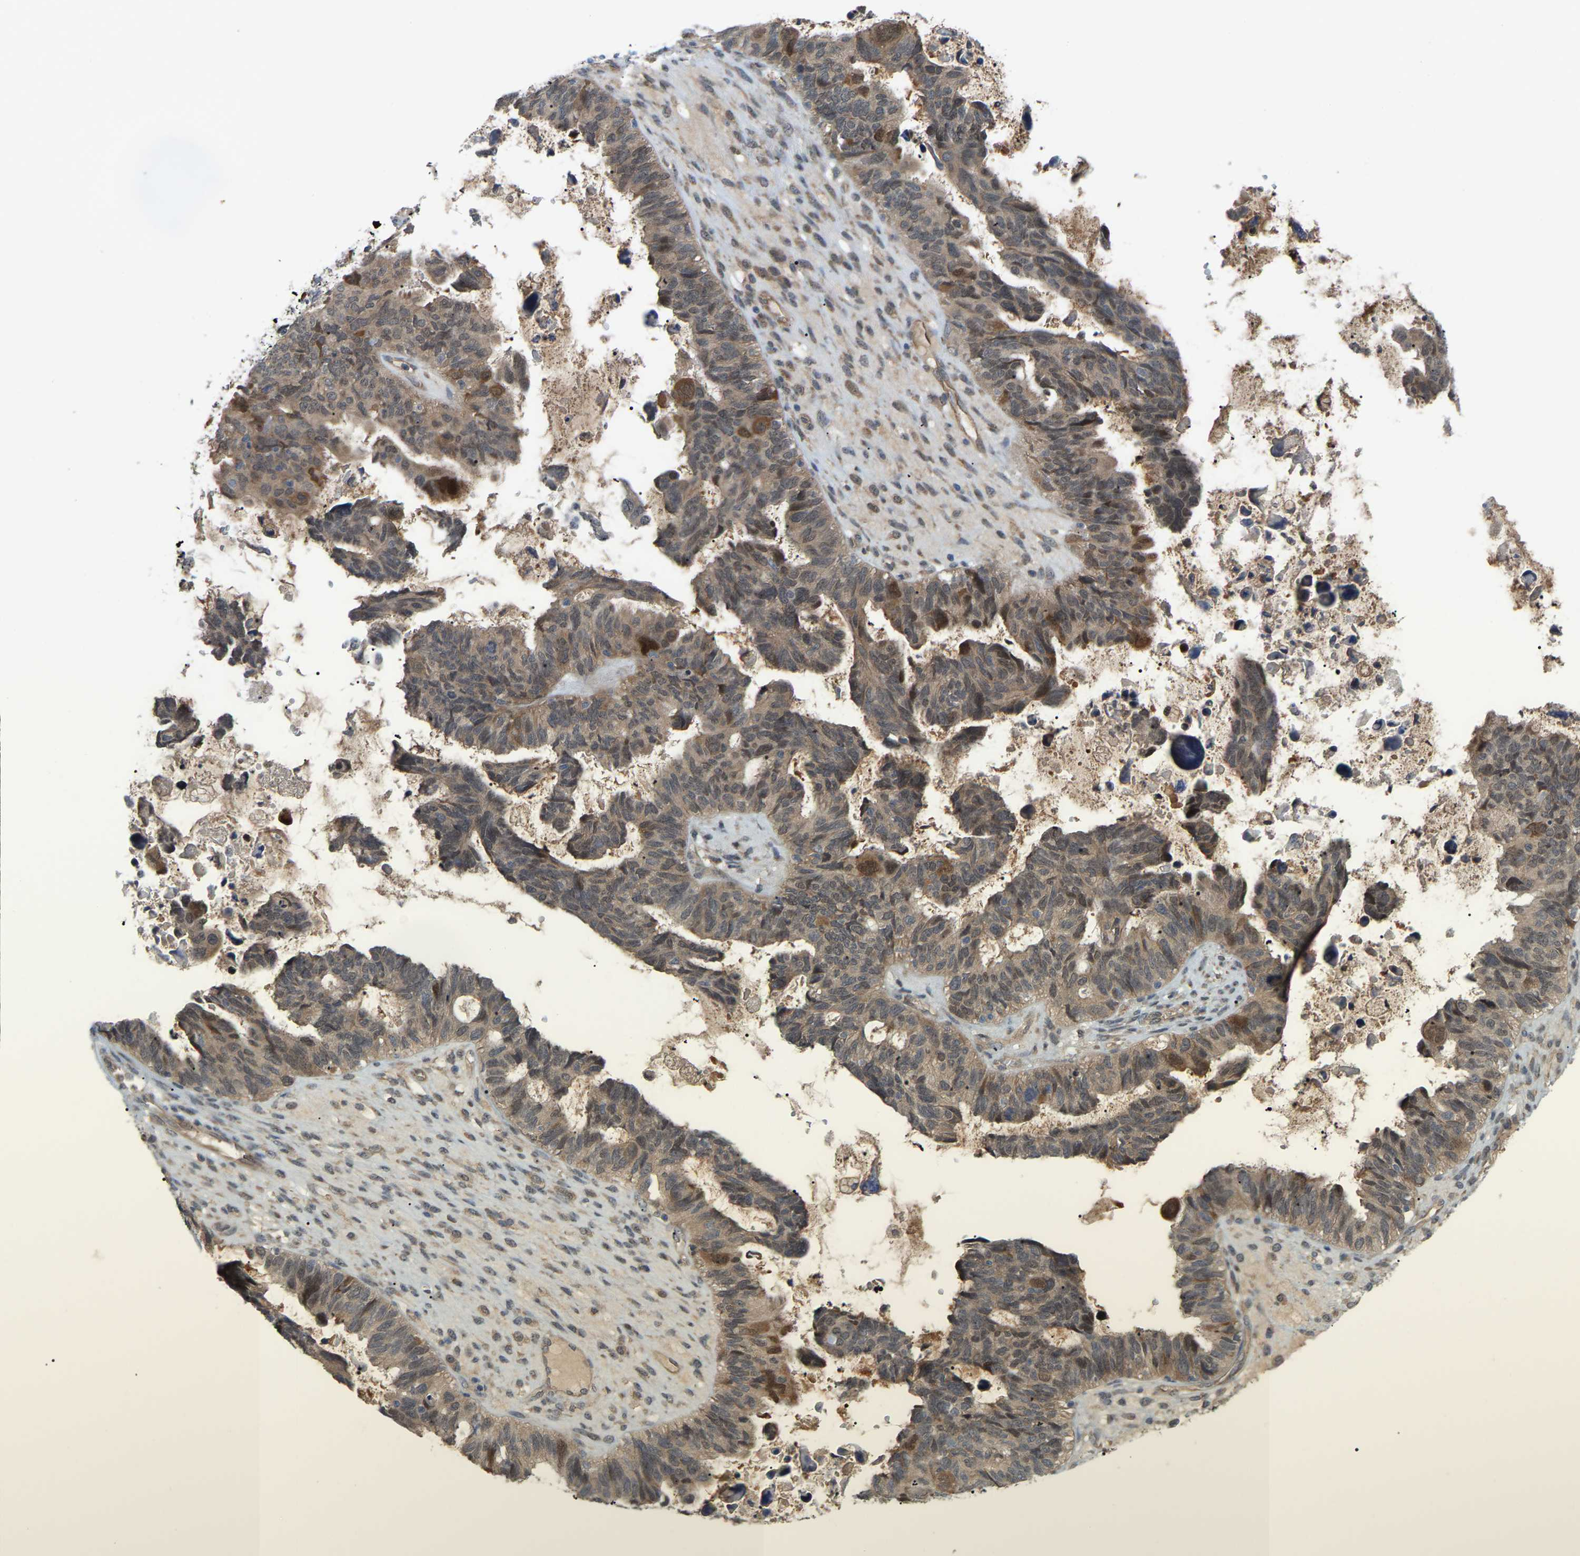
{"staining": {"intensity": "weak", "quantity": ">75%", "location": "cytoplasmic/membranous"}, "tissue": "ovarian cancer", "cell_type": "Tumor cells", "image_type": "cancer", "snomed": [{"axis": "morphology", "description": "Cystadenocarcinoma, serous, NOS"}, {"axis": "topography", "description": "Ovary"}], "caption": "Serous cystadenocarcinoma (ovarian) was stained to show a protein in brown. There is low levels of weak cytoplasmic/membranous staining in about >75% of tumor cells. Nuclei are stained in blue.", "gene": "CROT", "patient": {"sex": "female", "age": 79}}